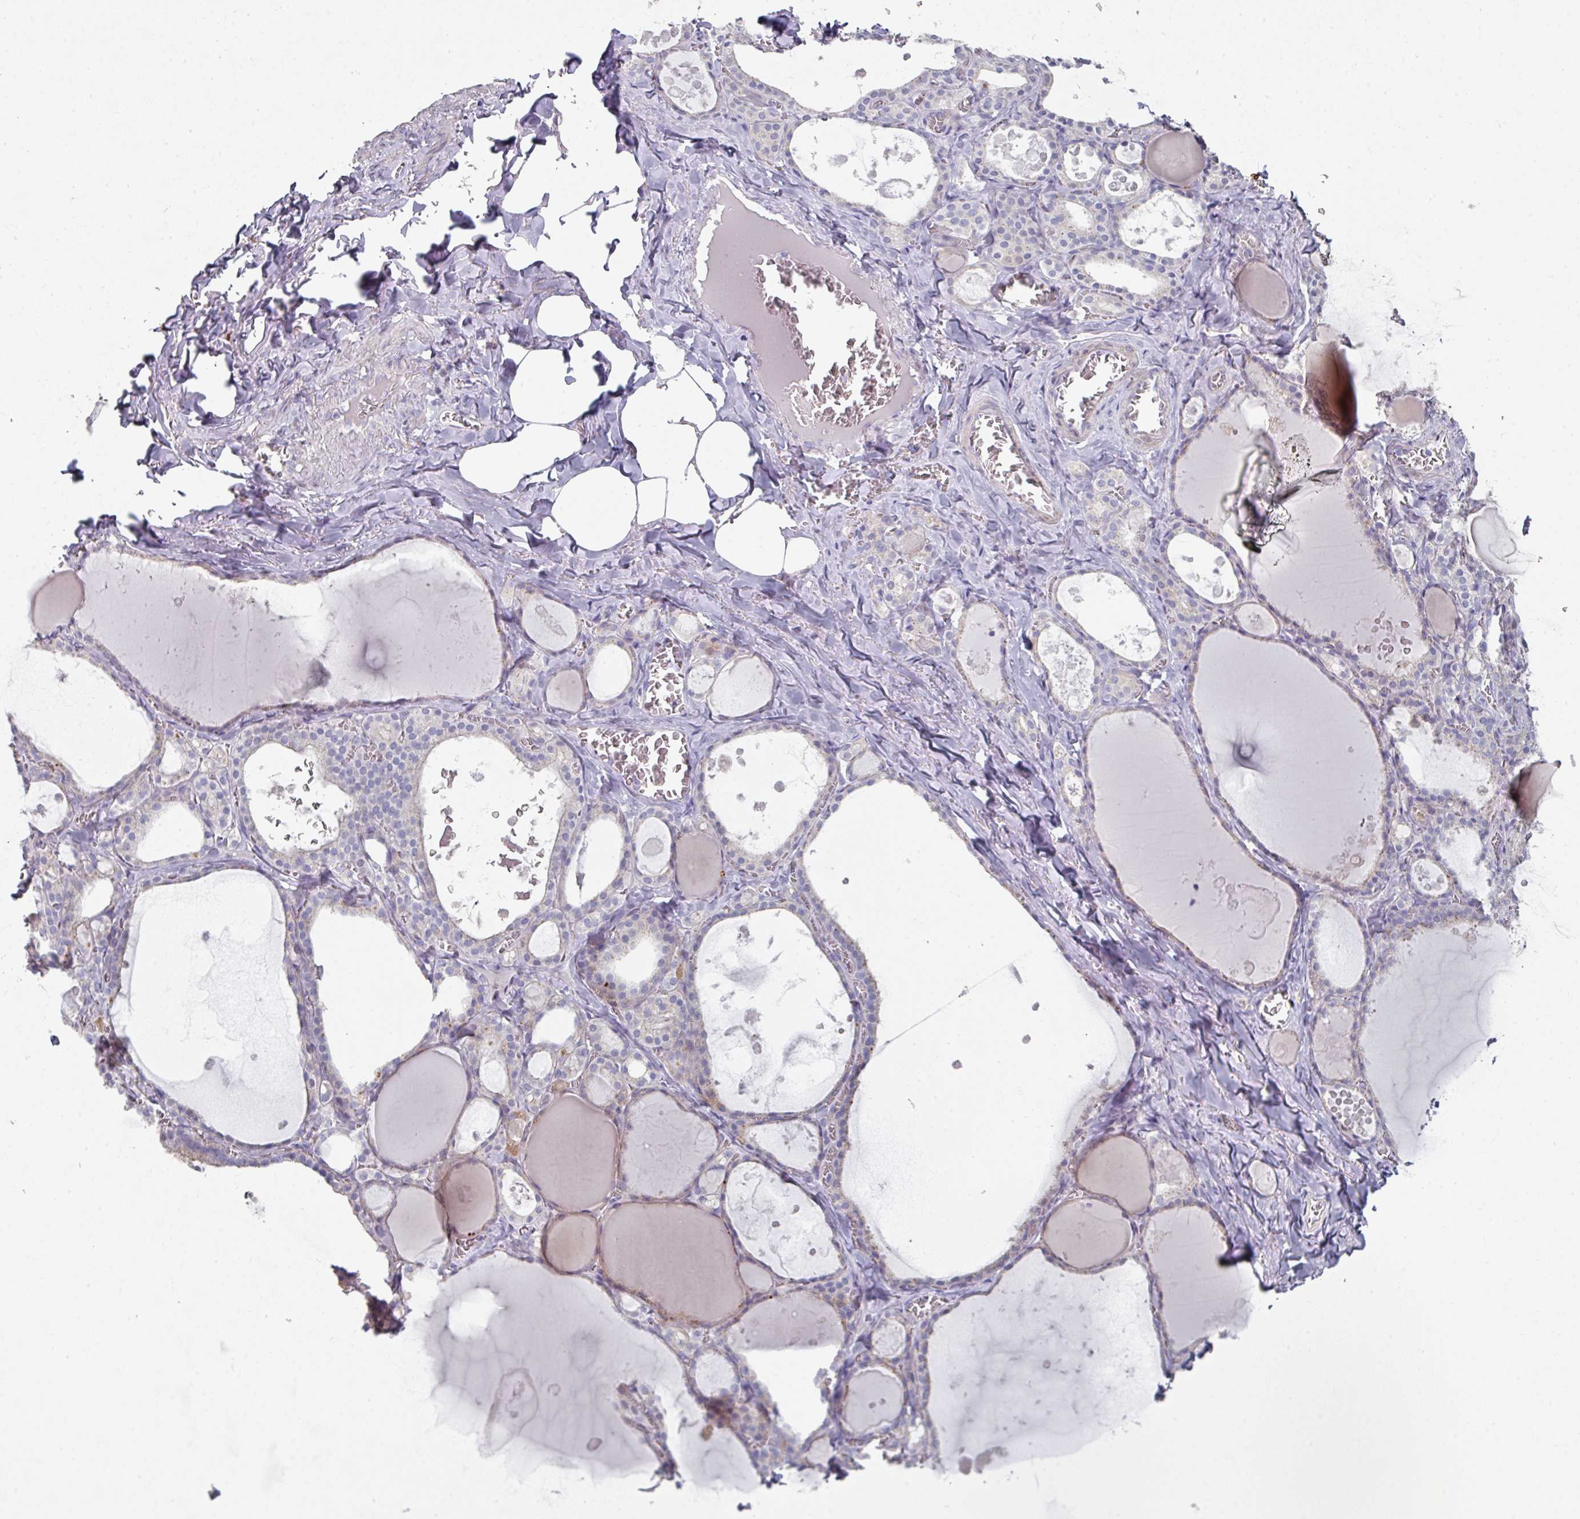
{"staining": {"intensity": "moderate", "quantity": "25%-75%", "location": "cytoplasmic/membranous"}, "tissue": "thyroid gland", "cell_type": "Glandular cells", "image_type": "normal", "snomed": [{"axis": "morphology", "description": "Normal tissue, NOS"}, {"axis": "topography", "description": "Thyroid gland"}], "caption": "Brown immunohistochemical staining in unremarkable human thyroid gland exhibits moderate cytoplasmic/membranous expression in approximately 25%-75% of glandular cells. The staining was performed using DAB (3,3'-diaminobenzidine), with brown indicating positive protein expression. Nuclei are stained blue with hematoxylin.", "gene": "NT5C1A", "patient": {"sex": "male", "age": 56}}